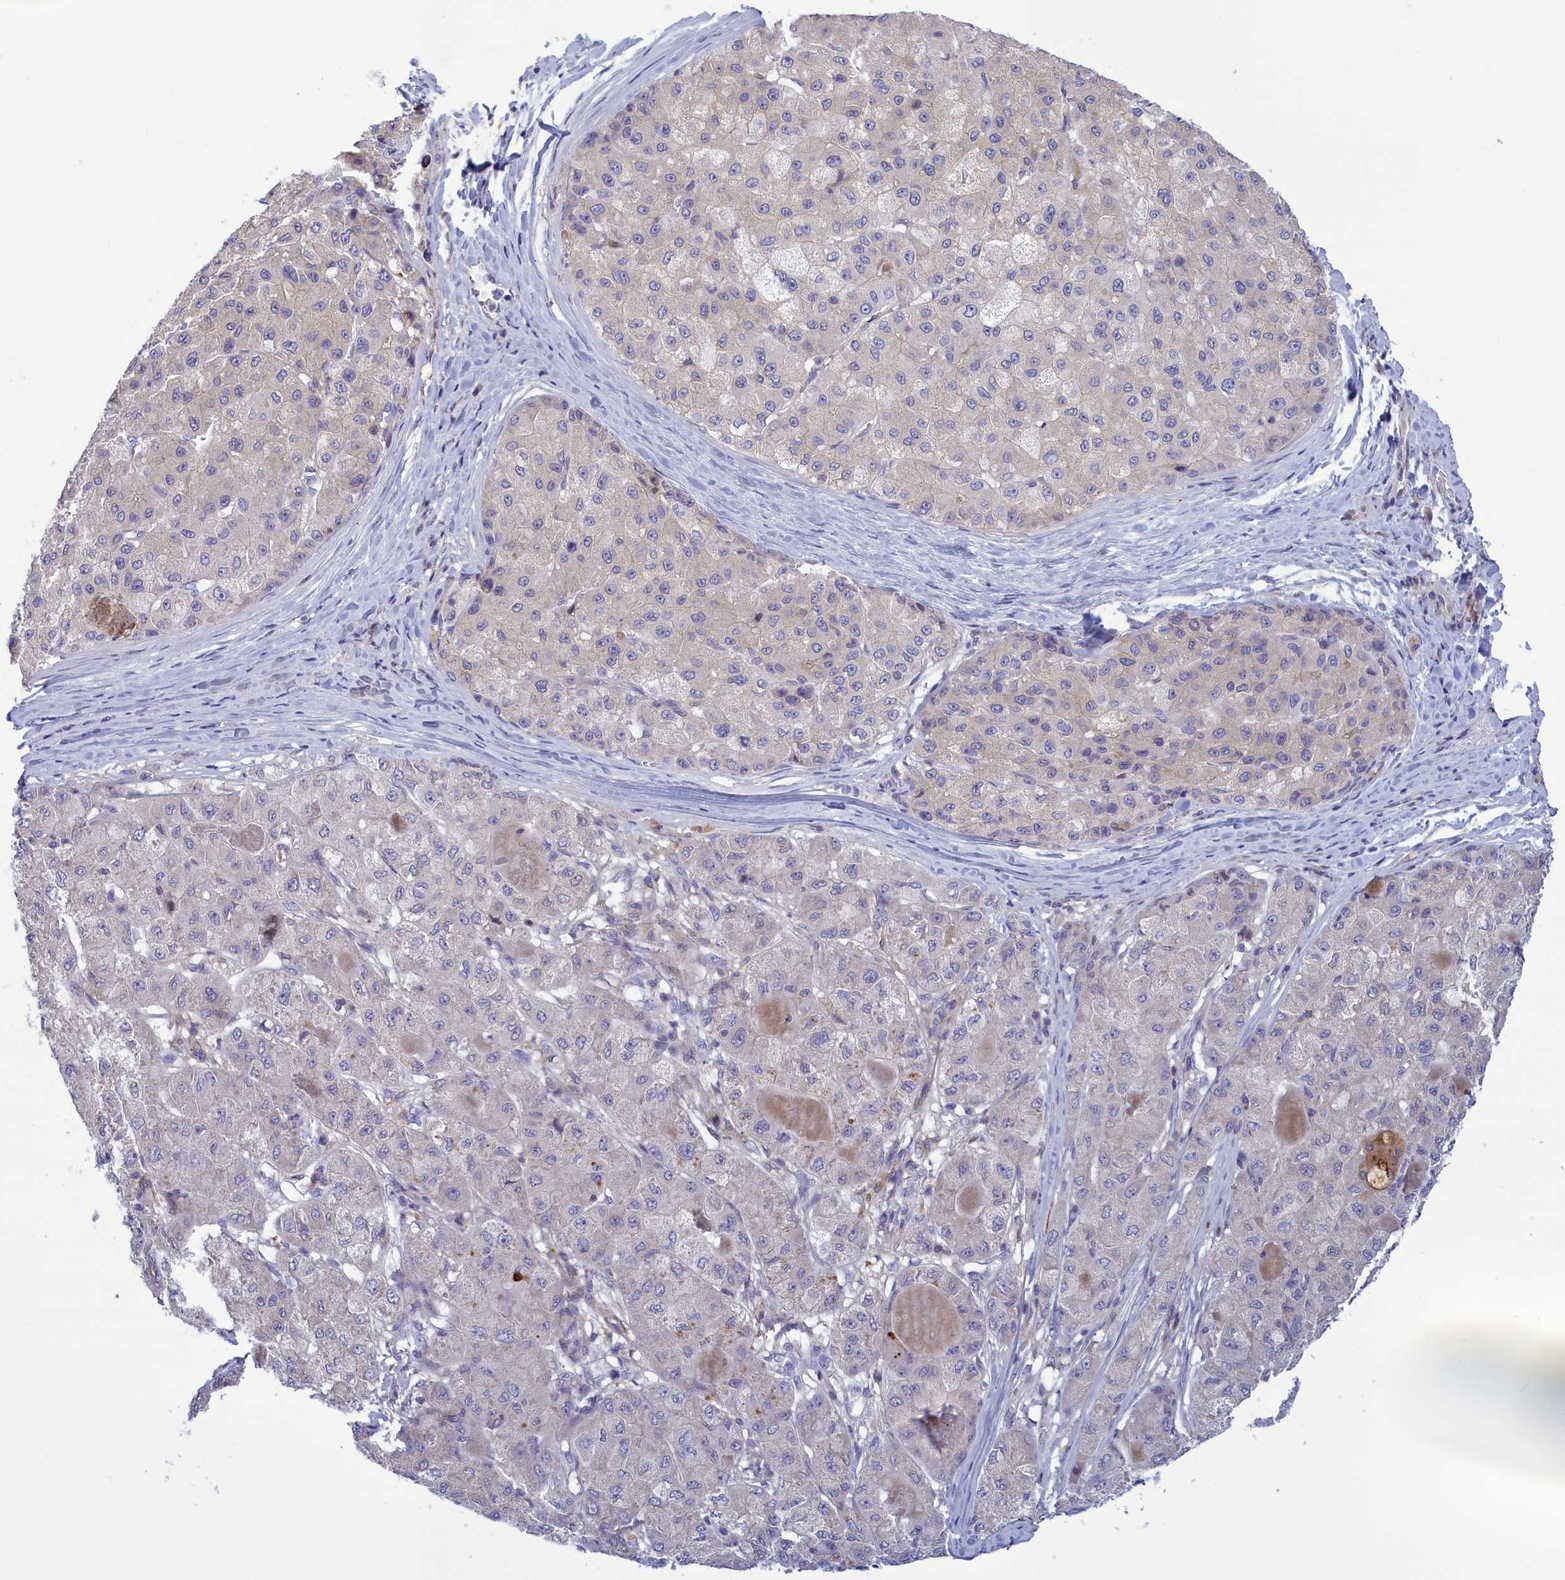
{"staining": {"intensity": "negative", "quantity": "none", "location": "none"}, "tissue": "liver cancer", "cell_type": "Tumor cells", "image_type": "cancer", "snomed": [{"axis": "morphology", "description": "Carcinoma, Hepatocellular, NOS"}, {"axis": "topography", "description": "Liver"}], "caption": "The immunohistochemistry (IHC) photomicrograph has no significant expression in tumor cells of liver cancer (hepatocellular carcinoma) tissue.", "gene": "CORO2A", "patient": {"sex": "male", "age": 80}}